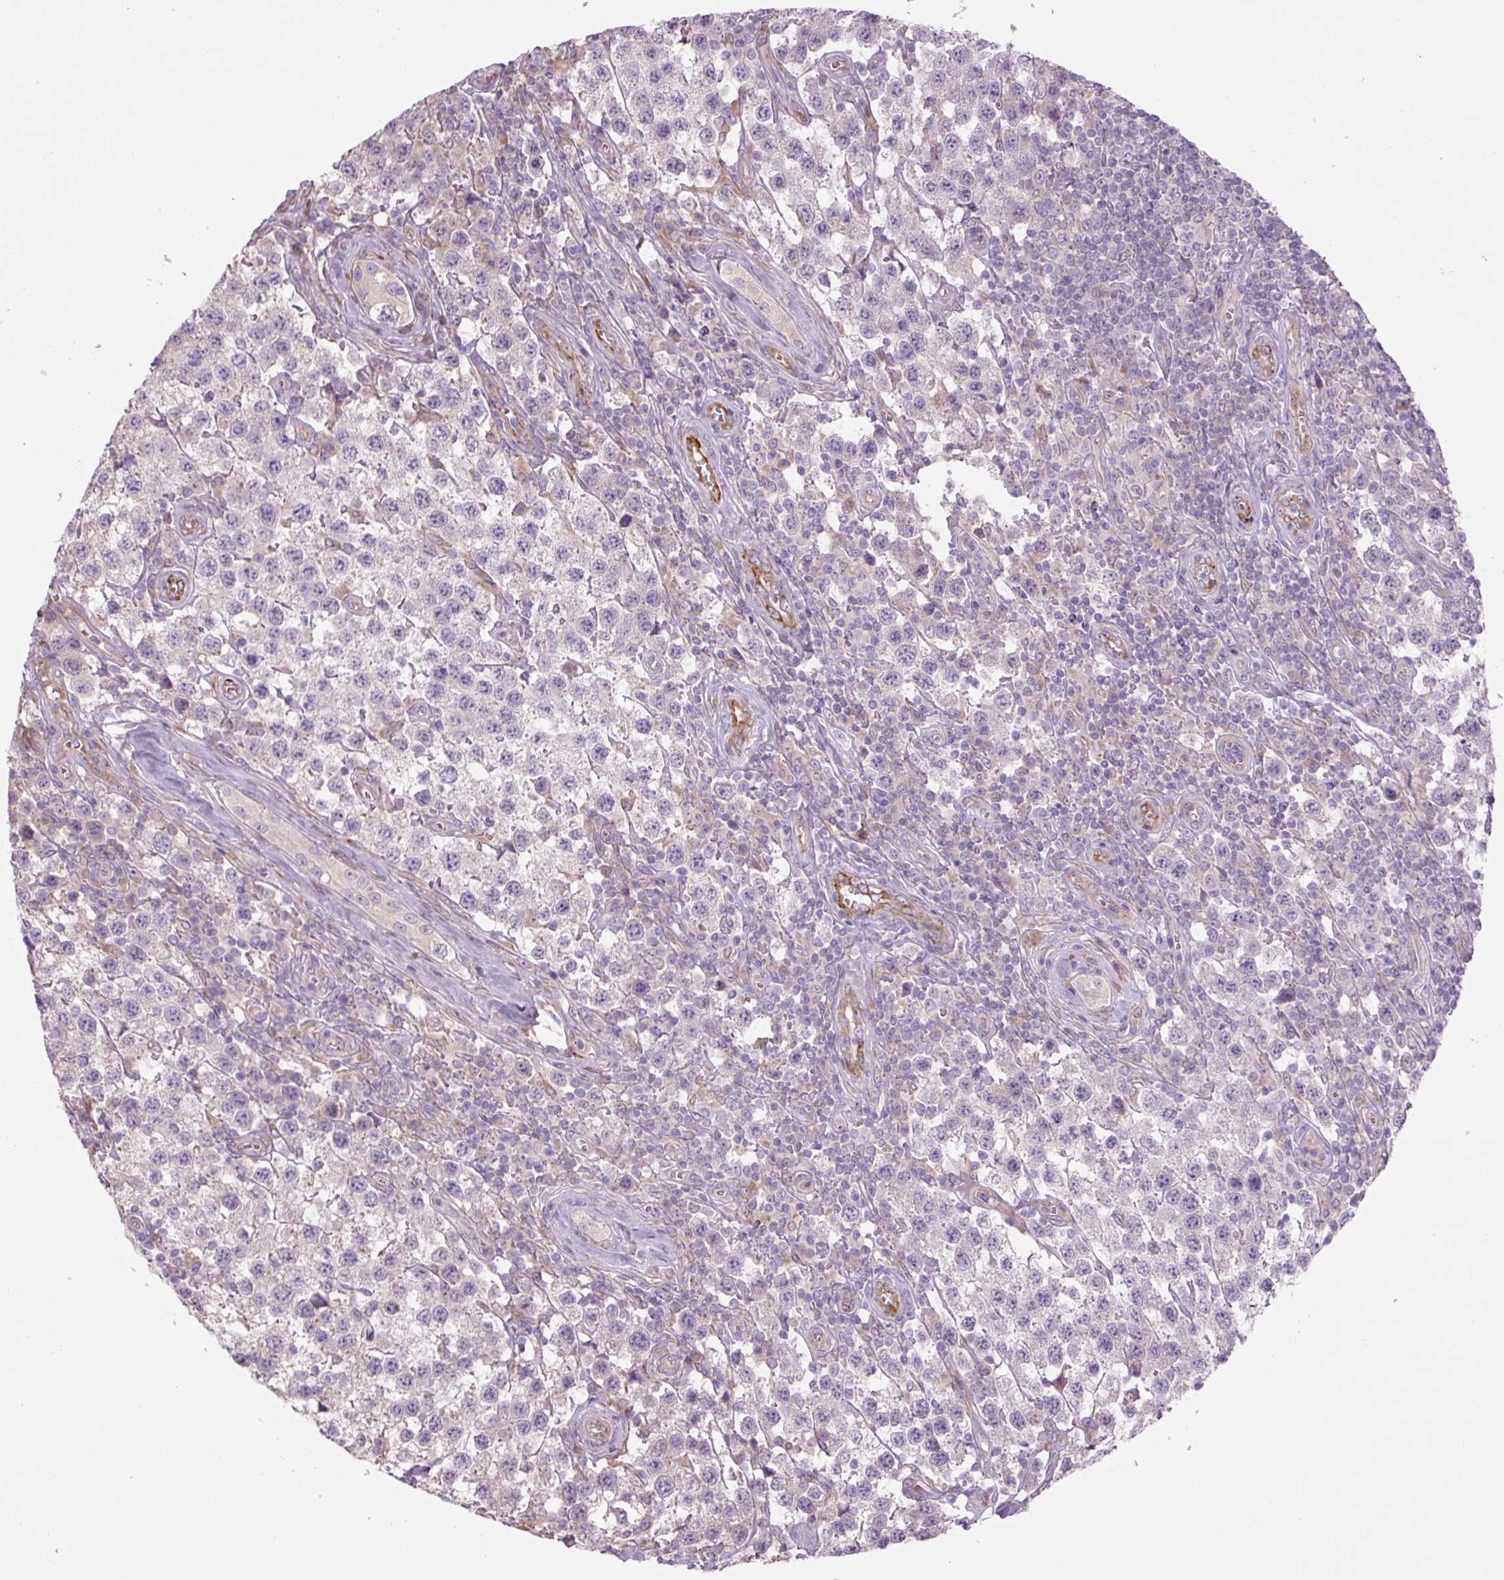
{"staining": {"intensity": "negative", "quantity": "none", "location": "none"}, "tissue": "testis cancer", "cell_type": "Tumor cells", "image_type": "cancer", "snomed": [{"axis": "morphology", "description": "Seminoma, NOS"}, {"axis": "topography", "description": "Testis"}], "caption": "IHC histopathology image of neoplastic tissue: testis seminoma stained with DAB (3,3'-diaminobenzidine) reveals no significant protein staining in tumor cells.", "gene": "PLA2G4A", "patient": {"sex": "male", "age": 34}}